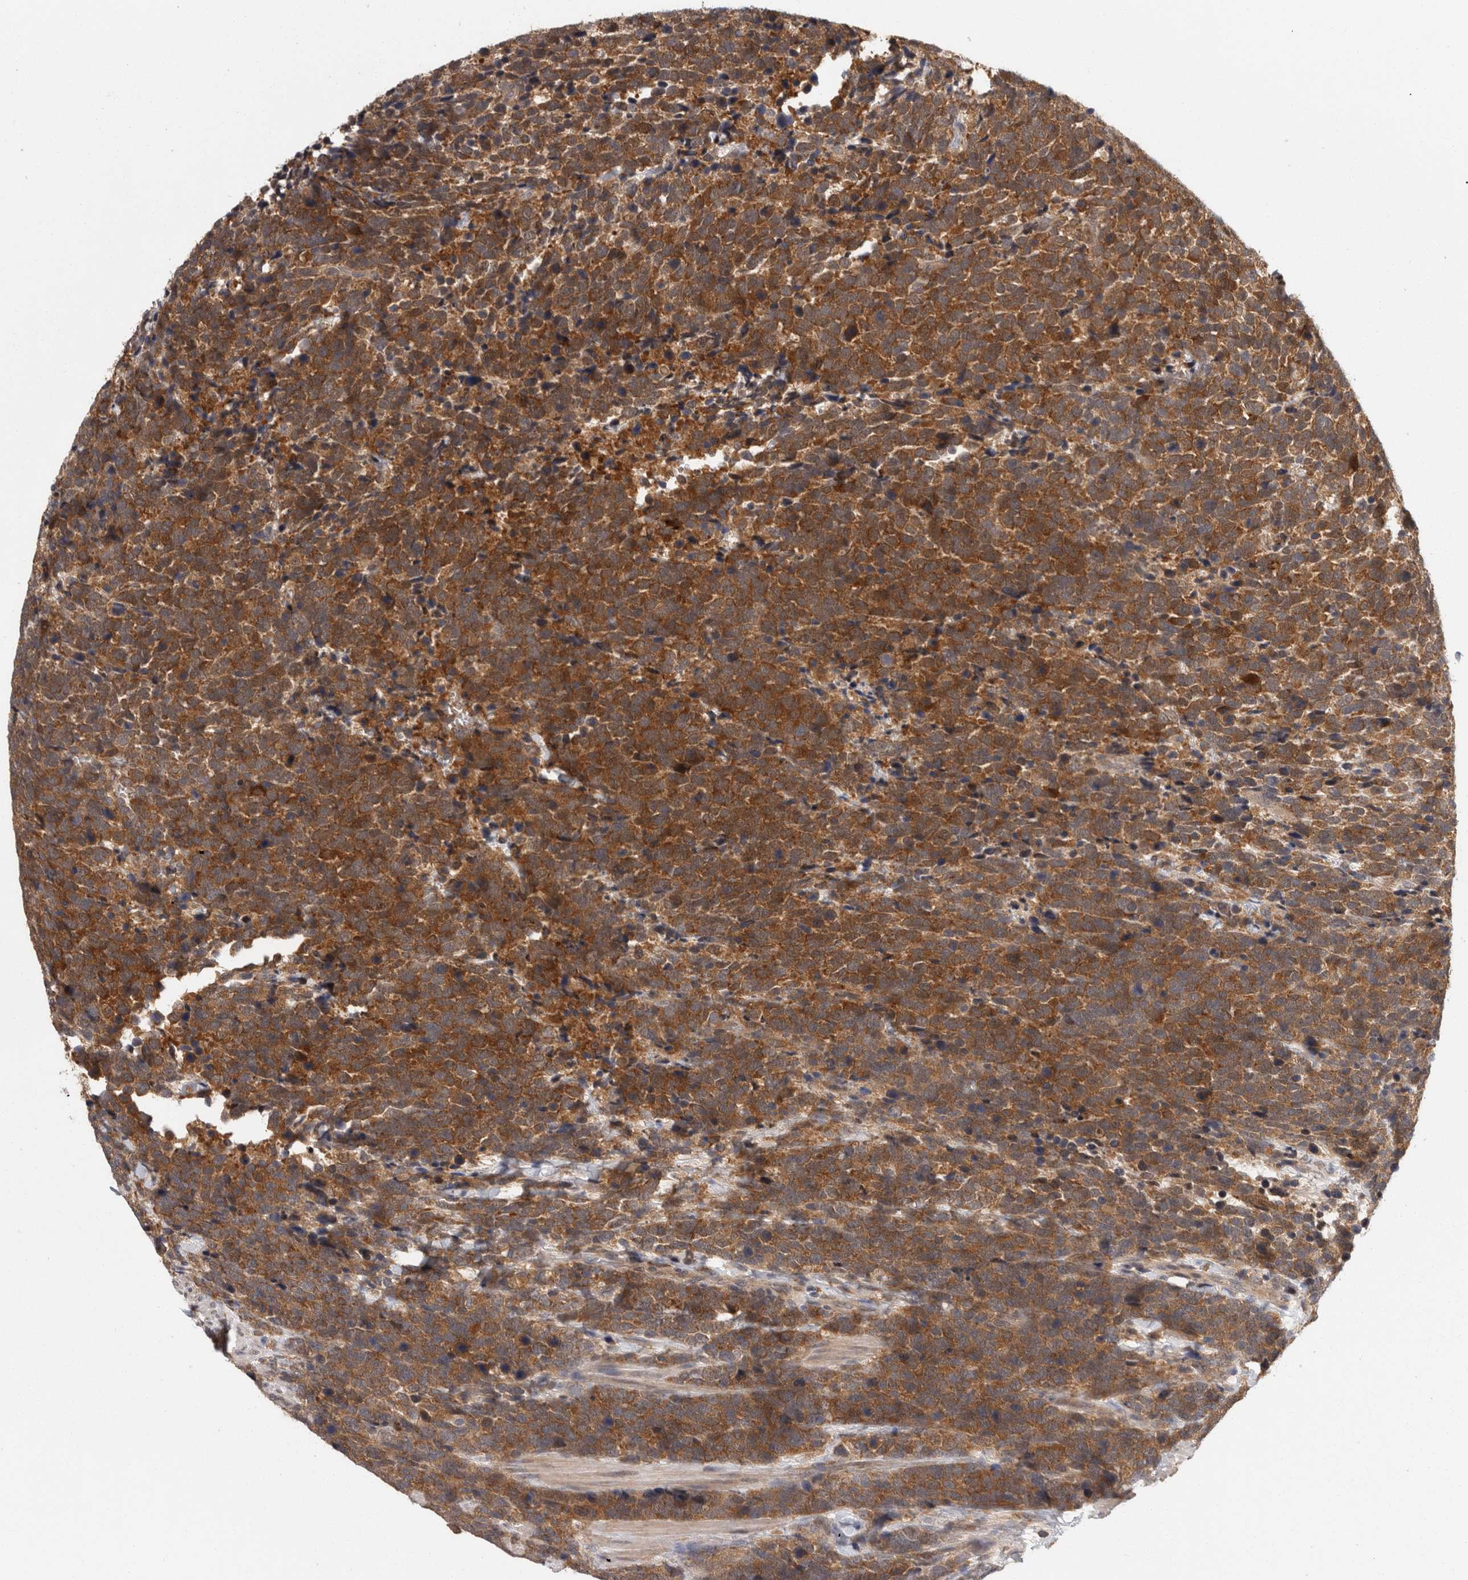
{"staining": {"intensity": "moderate", "quantity": ">75%", "location": "cytoplasmic/membranous"}, "tissue": "urothelial cancer", "cell_type": "Tumor cells", "image_type": "cancer", "snomed": [{"axis": "morphology", "description": "Urothelial carcinoma, High grade"}, {"axis": "topography", "description": "Urinary bladder"}], "caption": "High-power microscopy captured an immunohistochemistry (IHC) image of urothelial cancer, revealing moderate cytoplasmic/membranous positivity in approximately >75% of tumor cells.", "gene": "ACAT2", "patient": {"sex": "female", "age": 82}}